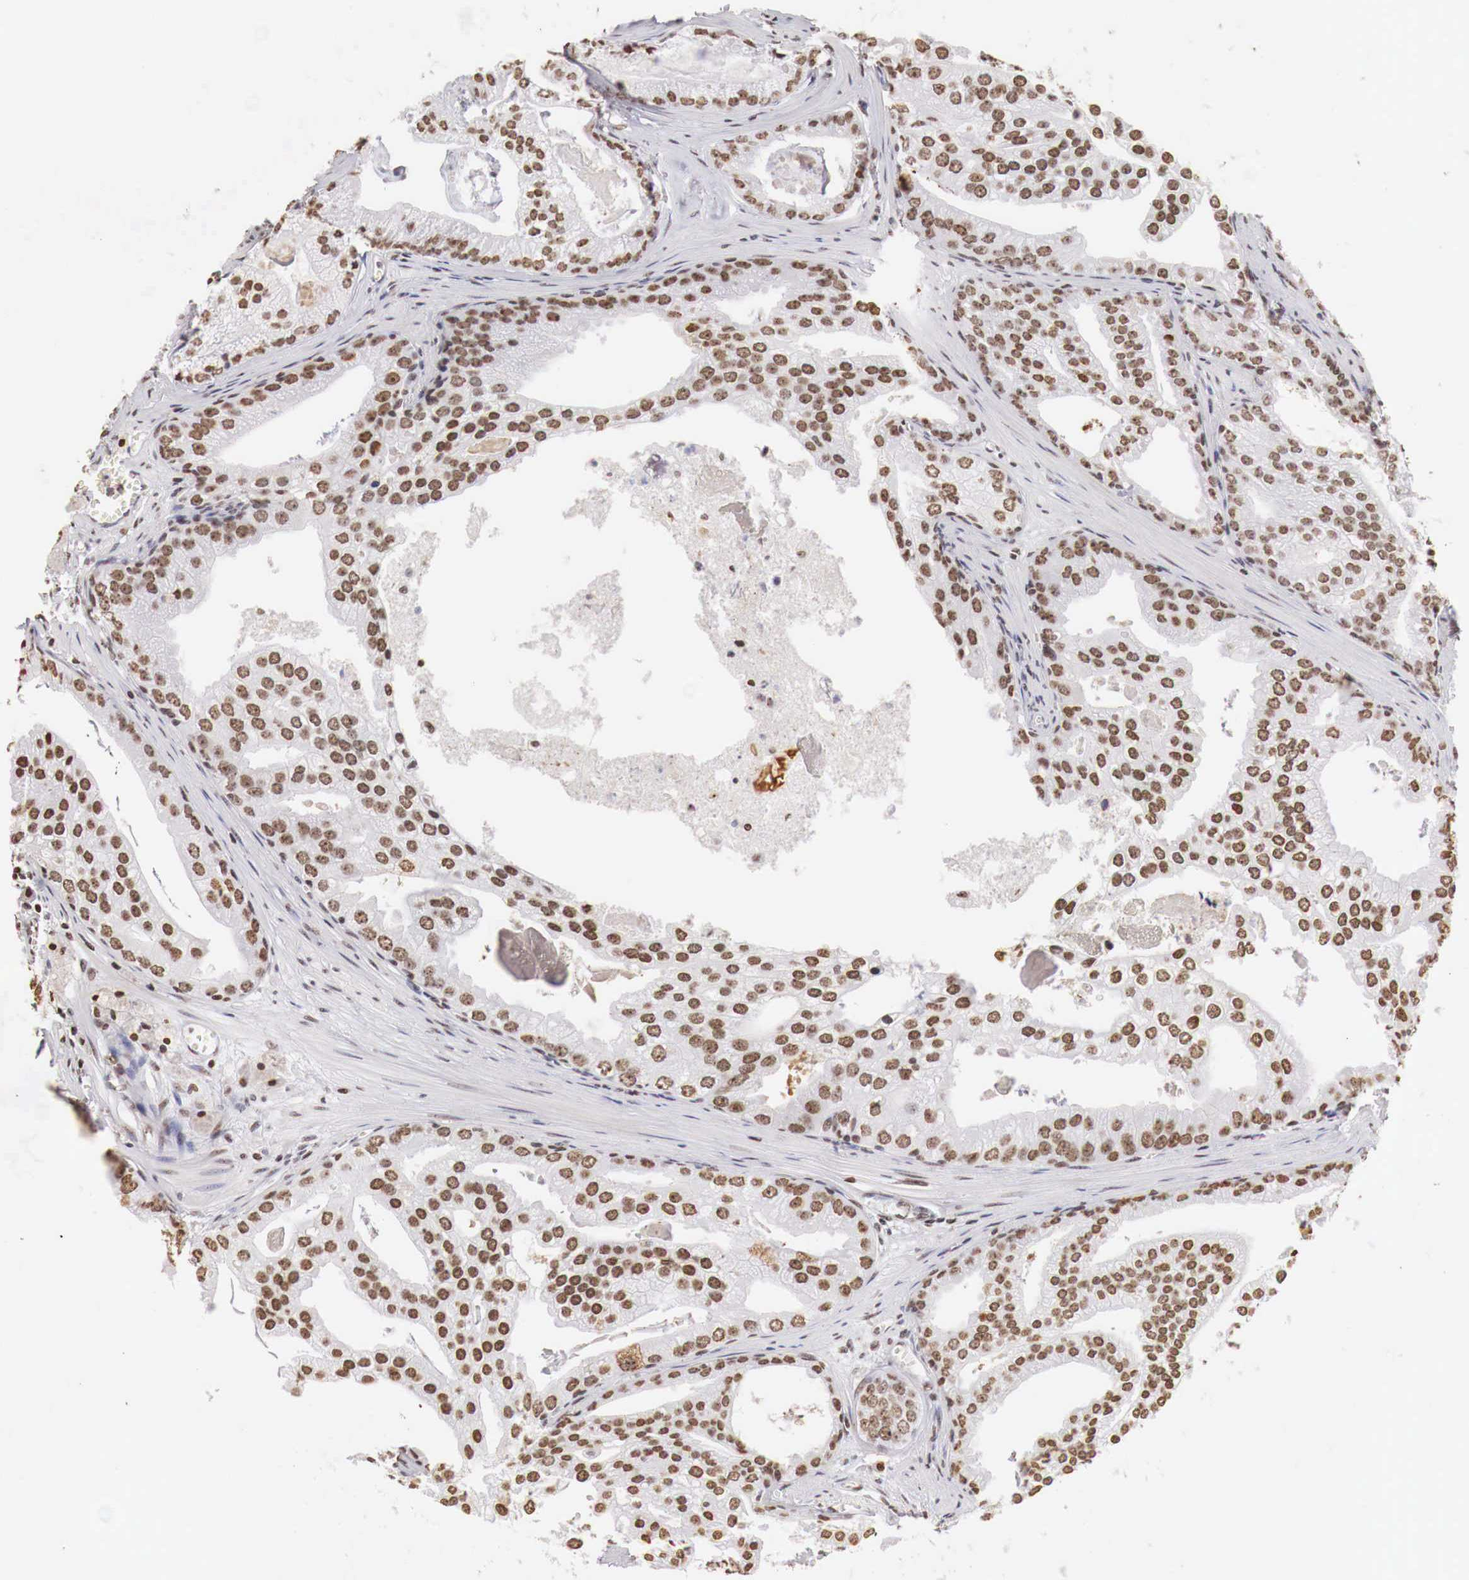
{"staining": {"intensity": "strong", "quantity": ">75%", "location": "nuclear"}, "tissue": "prostate cancer", "cell_type": "Tumor cells", "image_type": "cancer", "snomed": [{"axis": "morphology", "description": "Adenocarcinoma, High grade"}, {"axis": "topography", "description": "Prostate"}], "caption": "High-magnification brightfield microscopy of prostate adenocarcinoma (high-grade) stained with DAB (3,3'-diaminobenzidine) (brown) and counterstained with hematoxylin (blue). tumor cells exhibit strong nuclear expression is identified in about>75% of cells. The staining is performed using DAB (3,3'-diaminobenzidine) brown chromogen to label protein expression. The nuclei are counter-stained blue using hematoxylin.", "gene": "DKC1", "patient": {"sex": "male", "age": 56}}